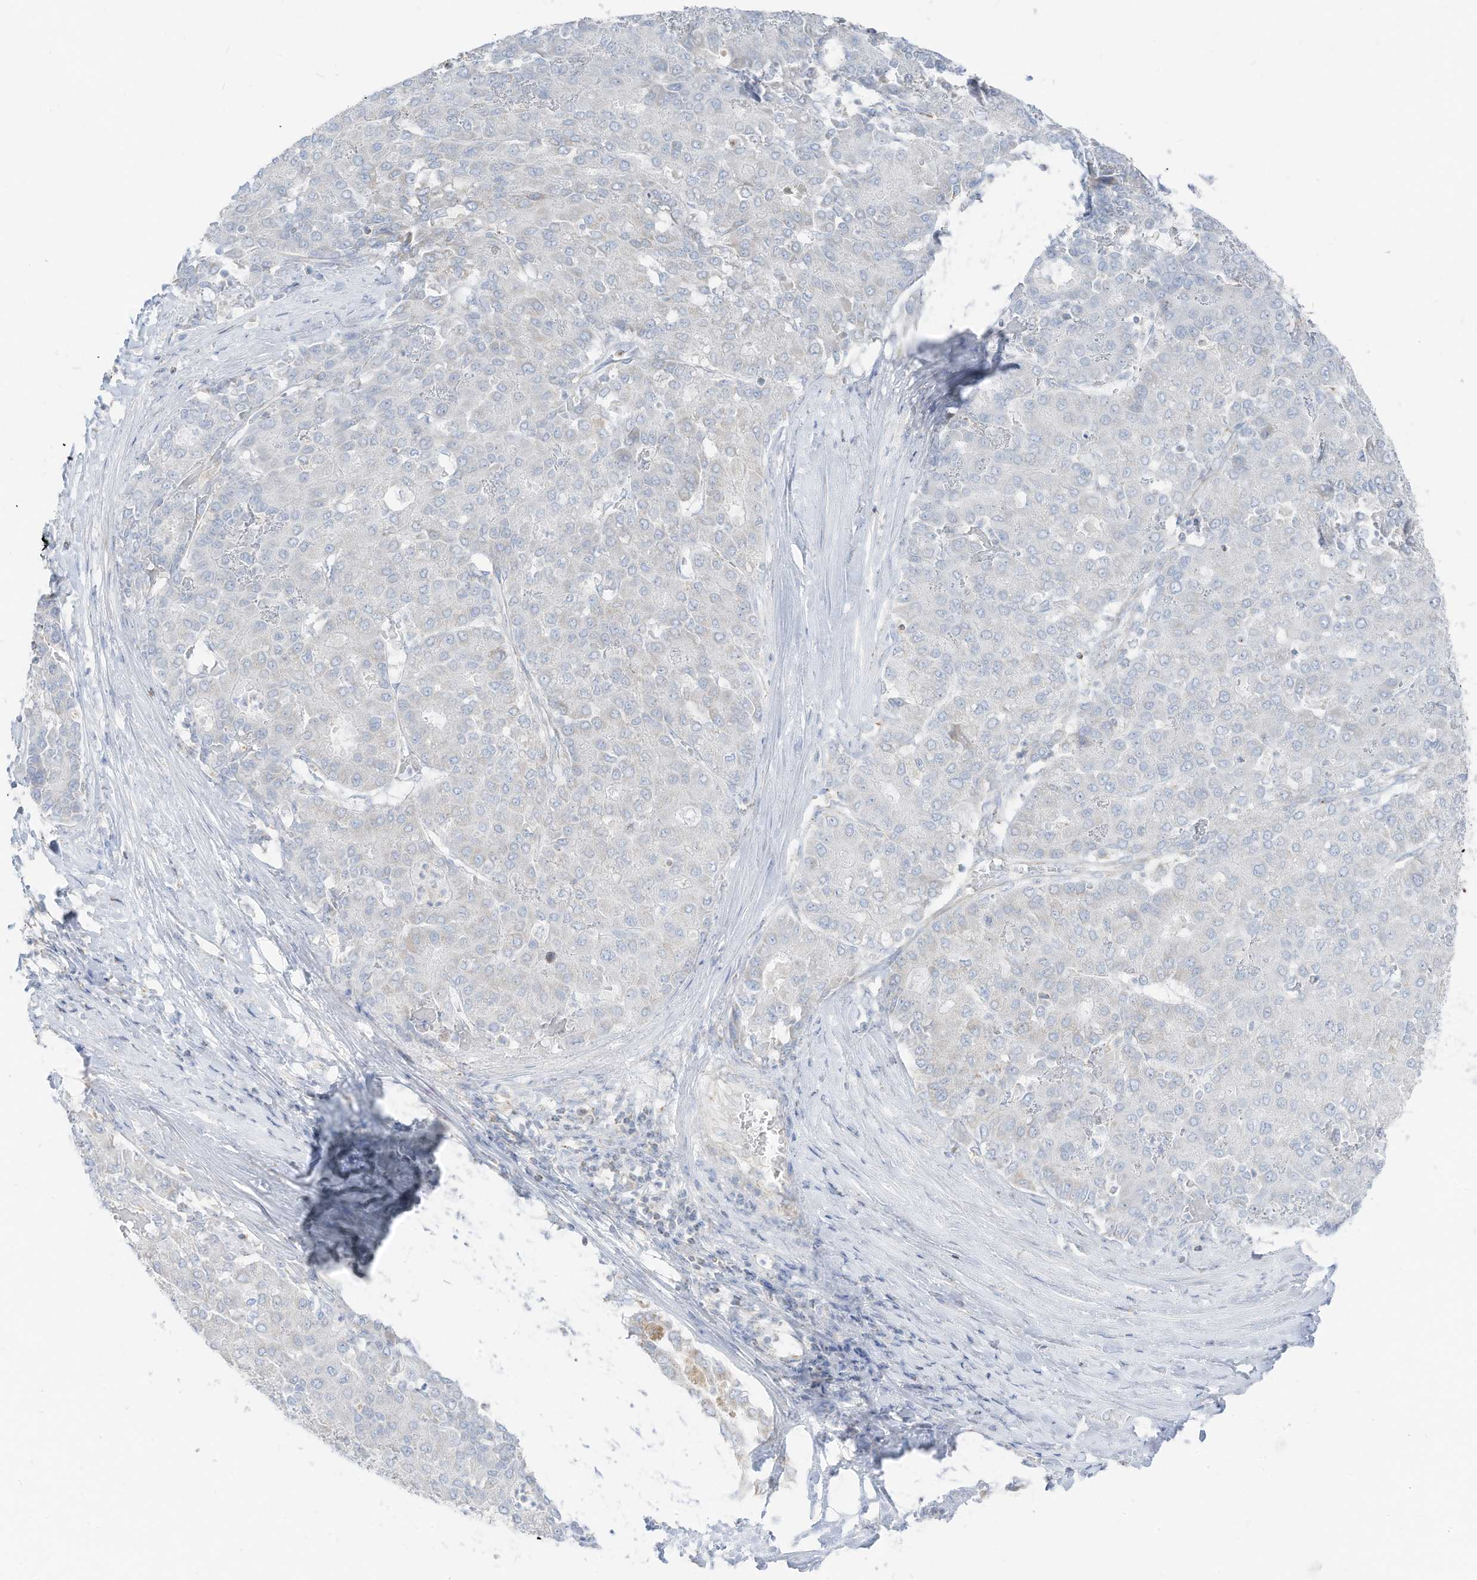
{"staining": {"intensity": "negative", "quantity": "none", "location": "none"}, "tissue": "liver cancer", "cell_type": "Tumor cells", "image_type": "cancer", "snomed": [{"axis": "morphology", "description": "Carcinoma, Hepatocellular, NOS"}, {"axis": "topography", "description": "Liver"}], "caption": "DAB (3,3'-diaminobenzidine) immunohistochemical staining of hepatocellular carcinoma (liver) shows no significant staining in tumor cells.", "gene": "ETHE1", "patient": {"sex": "male", "age": 65}}